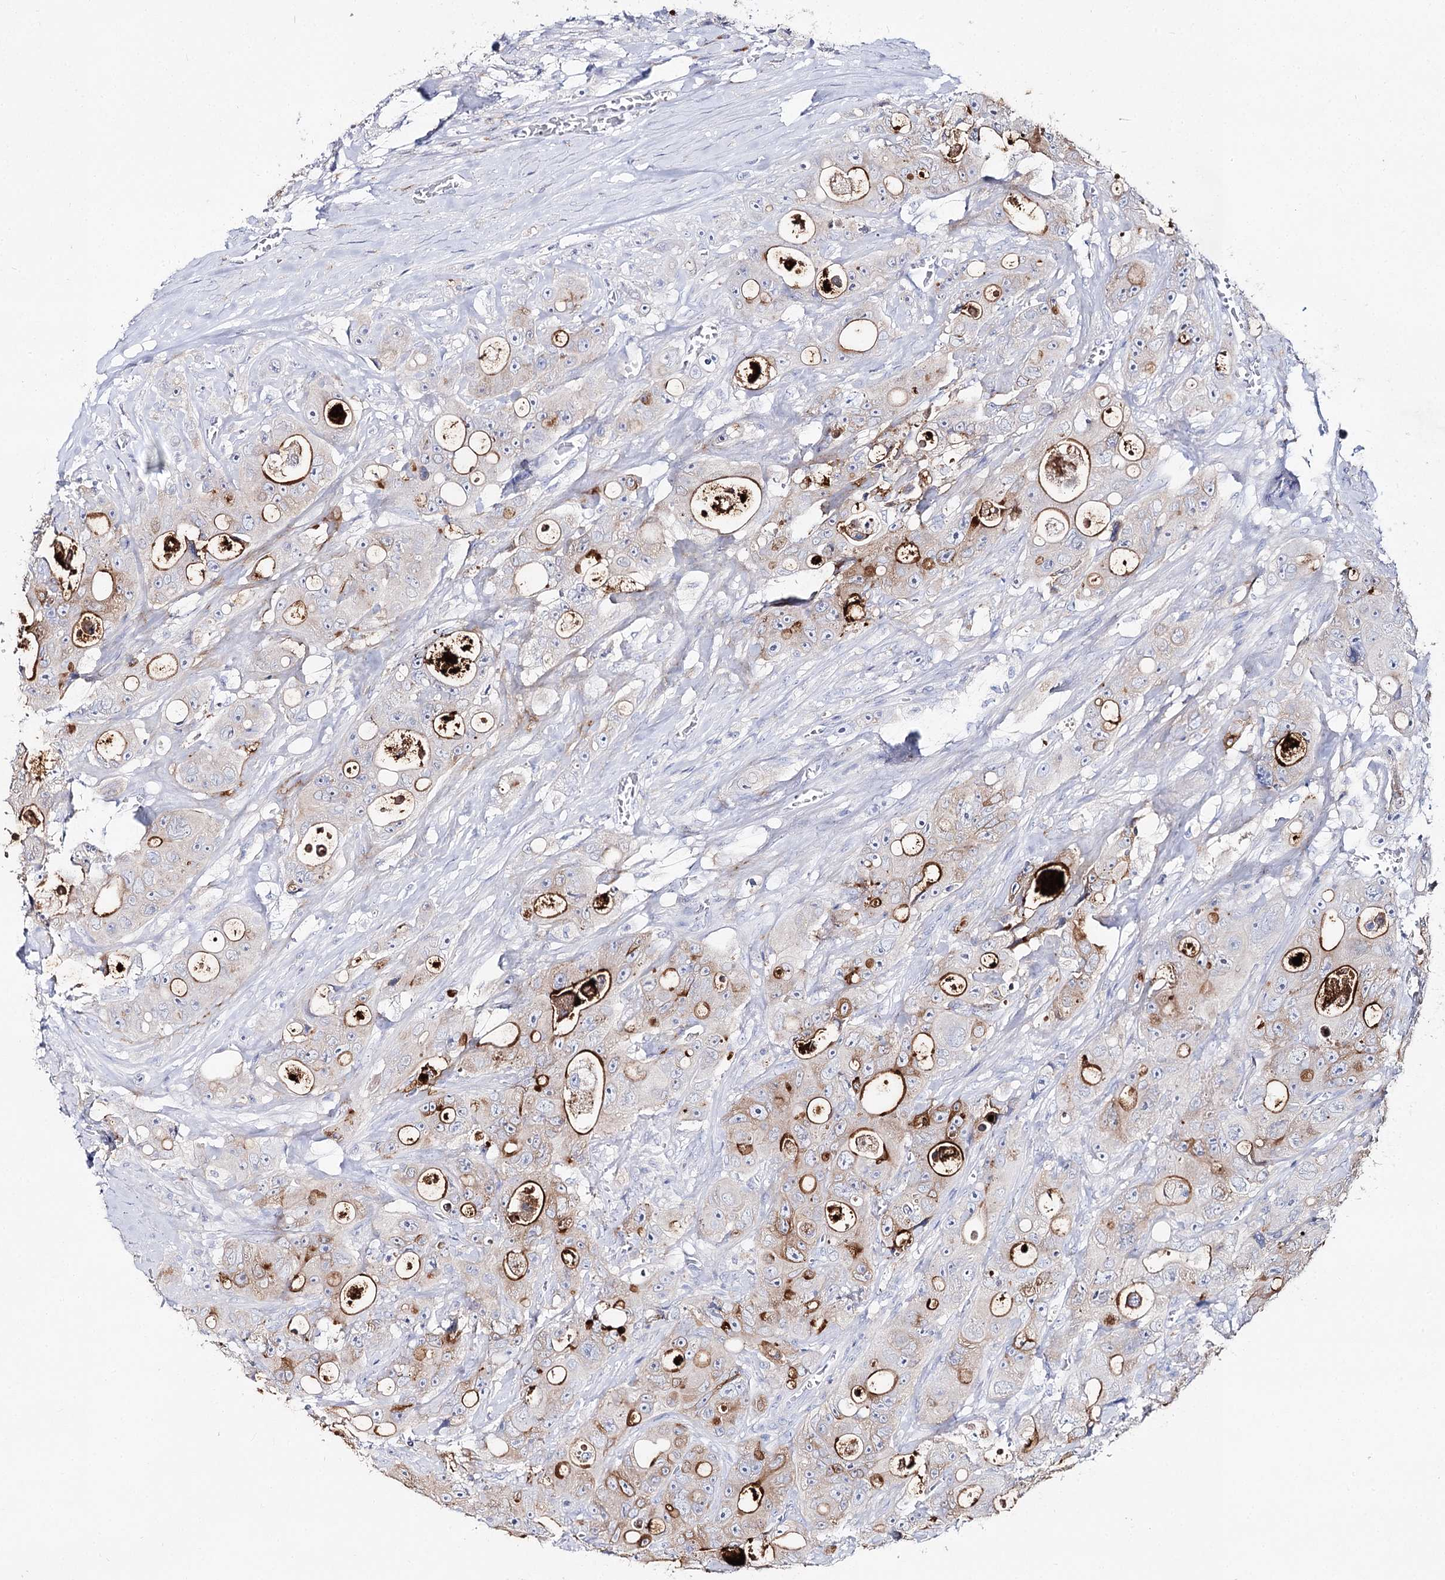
{"staining": {"intensity": "moderate", "quantity": "25%-75%", "location": "cytoplasmic/membranous"}, "tissue": "colorectal cancer", "cell_type": "Tumor cells", "image_type": "cancer", "snomed": [{"axis": "morphology", "description": "Adenocarcinoma, NOS"}, {"axis": "topography", "description": "Colon"}], "caption": "Immunohistochemical staining of human colorectal cancer (adenocarcinoma) demonstrates medium levels of moderate cytoplasmic/membranous staining in approximately 25%-75% of tumor cells. Immunohistochemistry stains the protein in brown and the nuclei are stained blue.", "gene": "SLC3A1", "patient": {"sex": "female", "age": 46}}